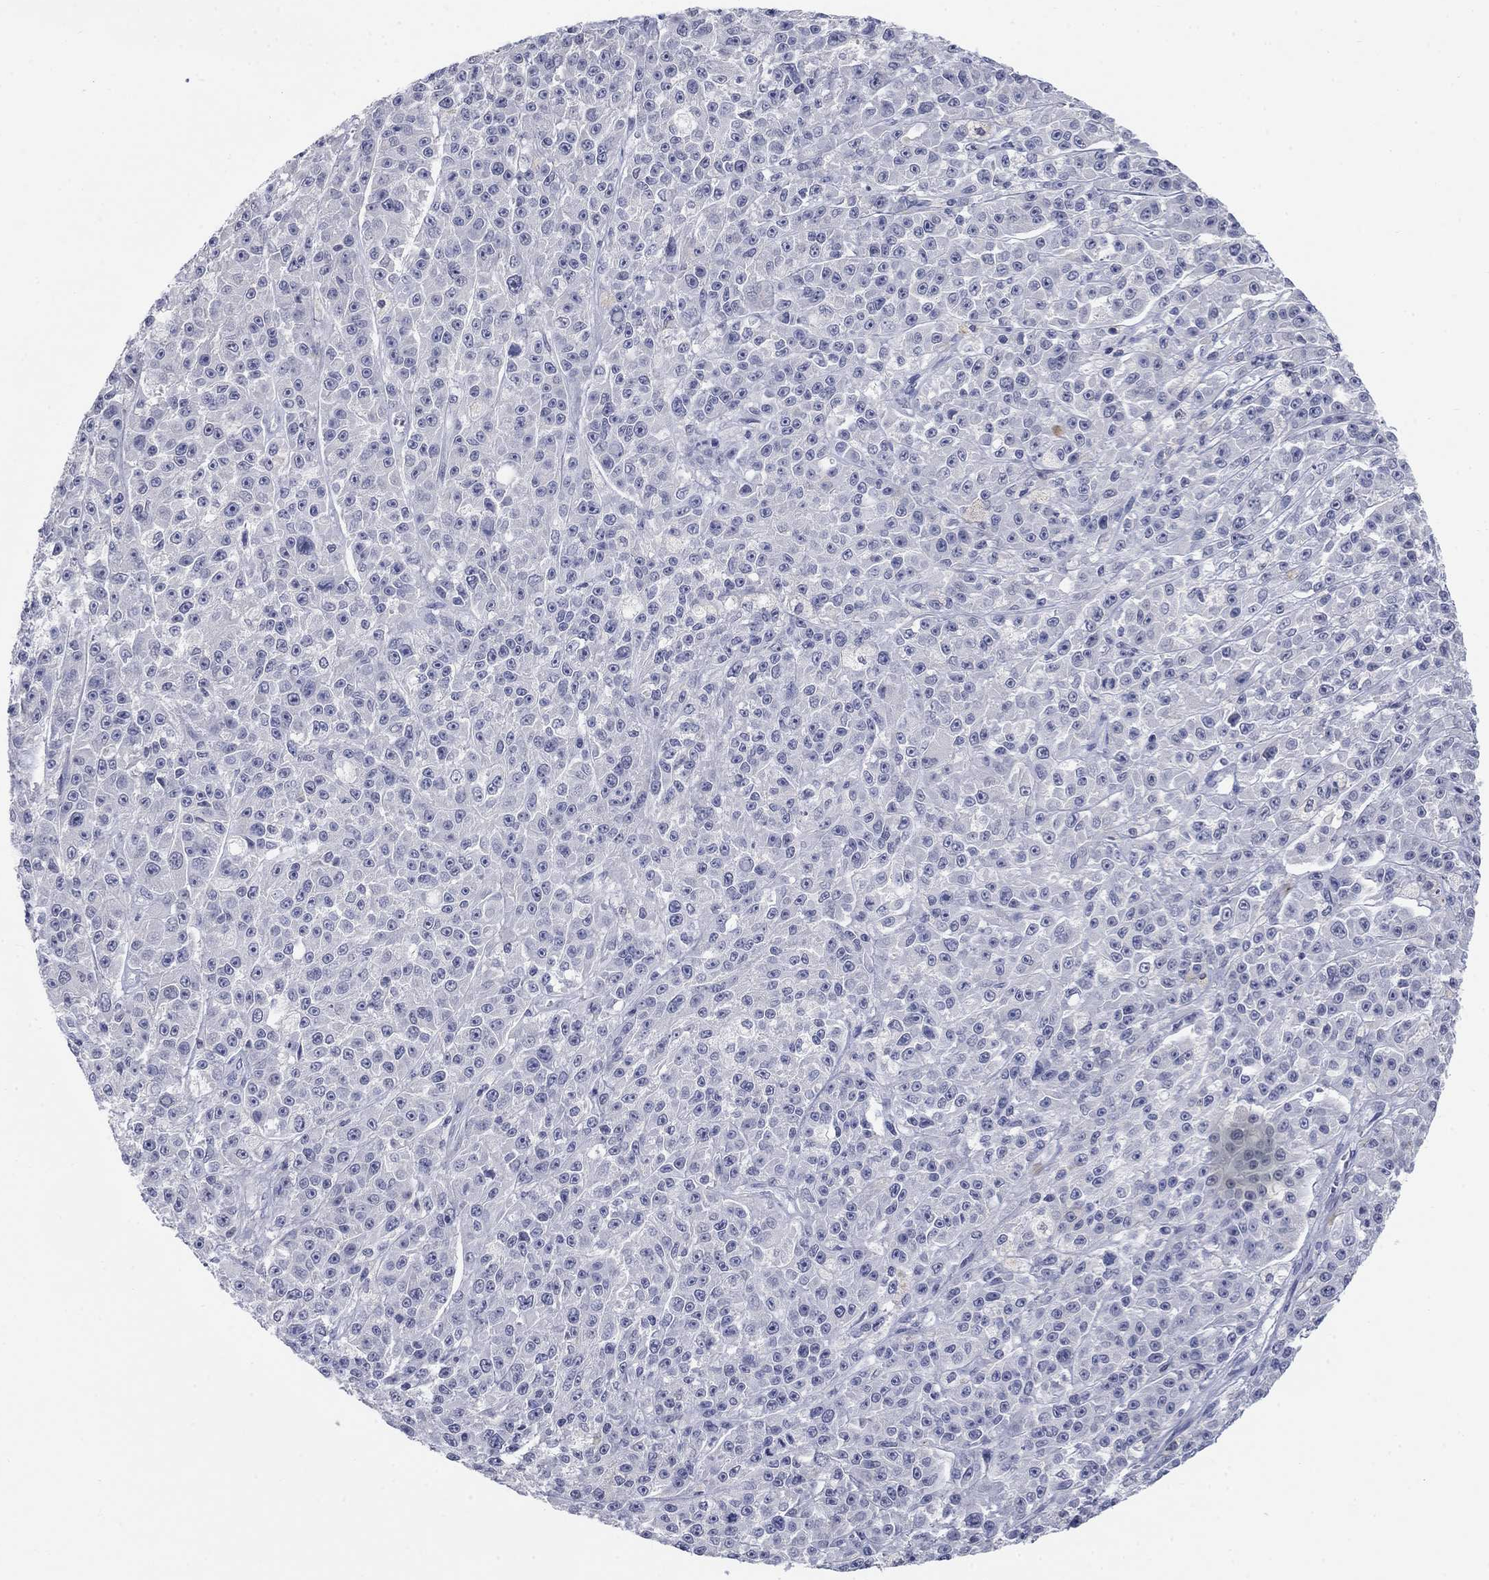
{"staining": {"intensity": "negative", "quantity": "none", "location": "none"}, "tissue": "melanoma", "cell_type": "Tumor cells", "image_type": "cancer", "snomed": [{"axis": "morphology", "description": "Malignant melanoma, NOS"}, {"axis": "topography", "description": "Skin"}], "caption": "Immunohistochemical staining of malignant melanoma demonstrates no significant expression in tumor cells. Brightfield microscopy of IHC stained with DAB (brown) and hematoxylin (blue), captured at high magnification.", "gene": "ATP6V1G2", "patient": {"sex": "female", "age": 58}}